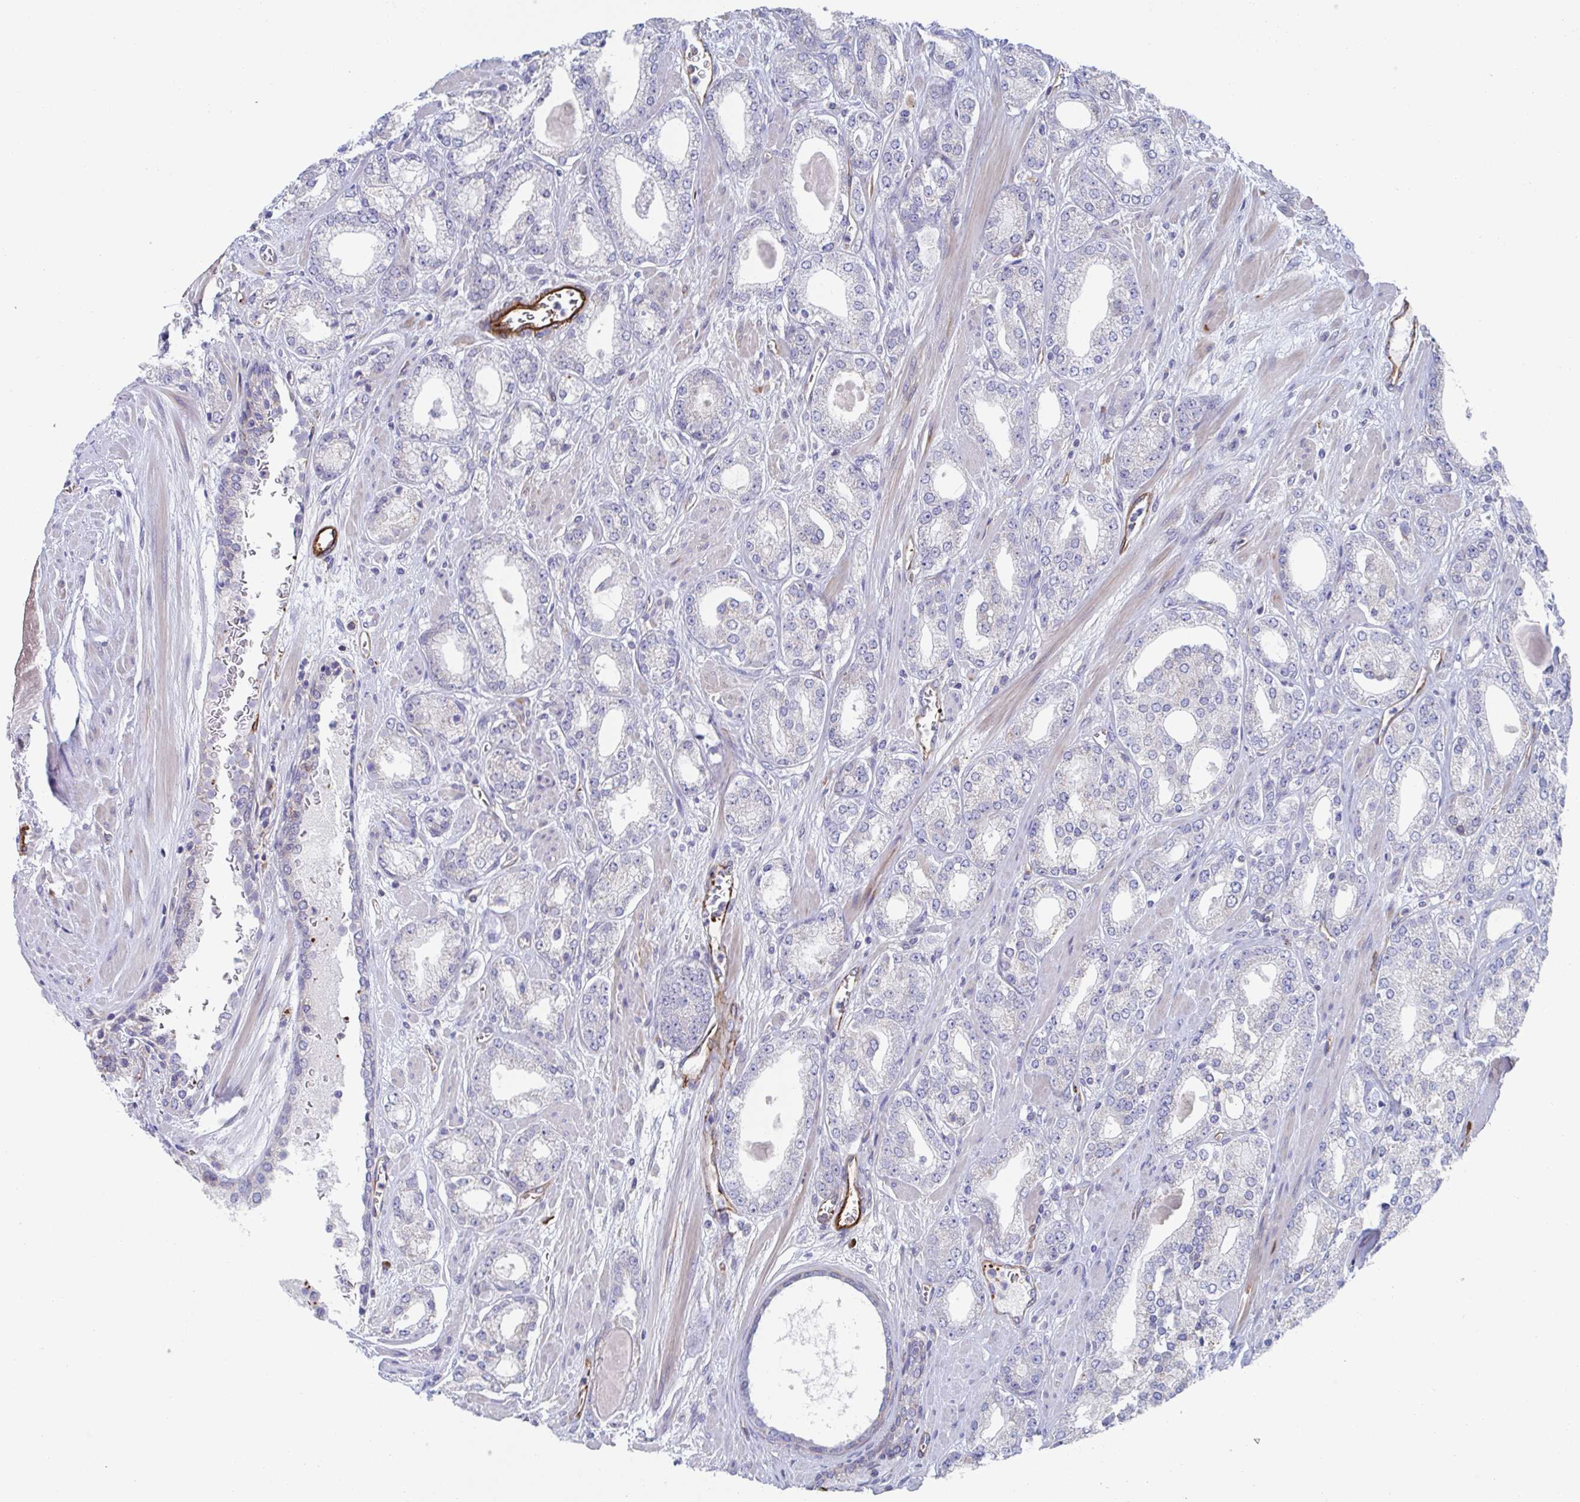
{"staining": {"intensity": "negative", "quantity": "none", "location": "none"}, "tissue": "prostate cancer", "cell_type": "Tumor cells", "image_type": "cancer", "snomed": [{"axis": "morphology", "description": "Adenocarcinoma, High grade"}, {"axis": "topography", "description": "Prostate"}], "caption": "An immunohistochemistry image of prostate high-grade adenocarcinoma is shown. There is no staining in tumor cells of prostate high-grade adenocarcinoma.", "gene": "KLC3", "patient": {"sex": "male", "age": 64}}